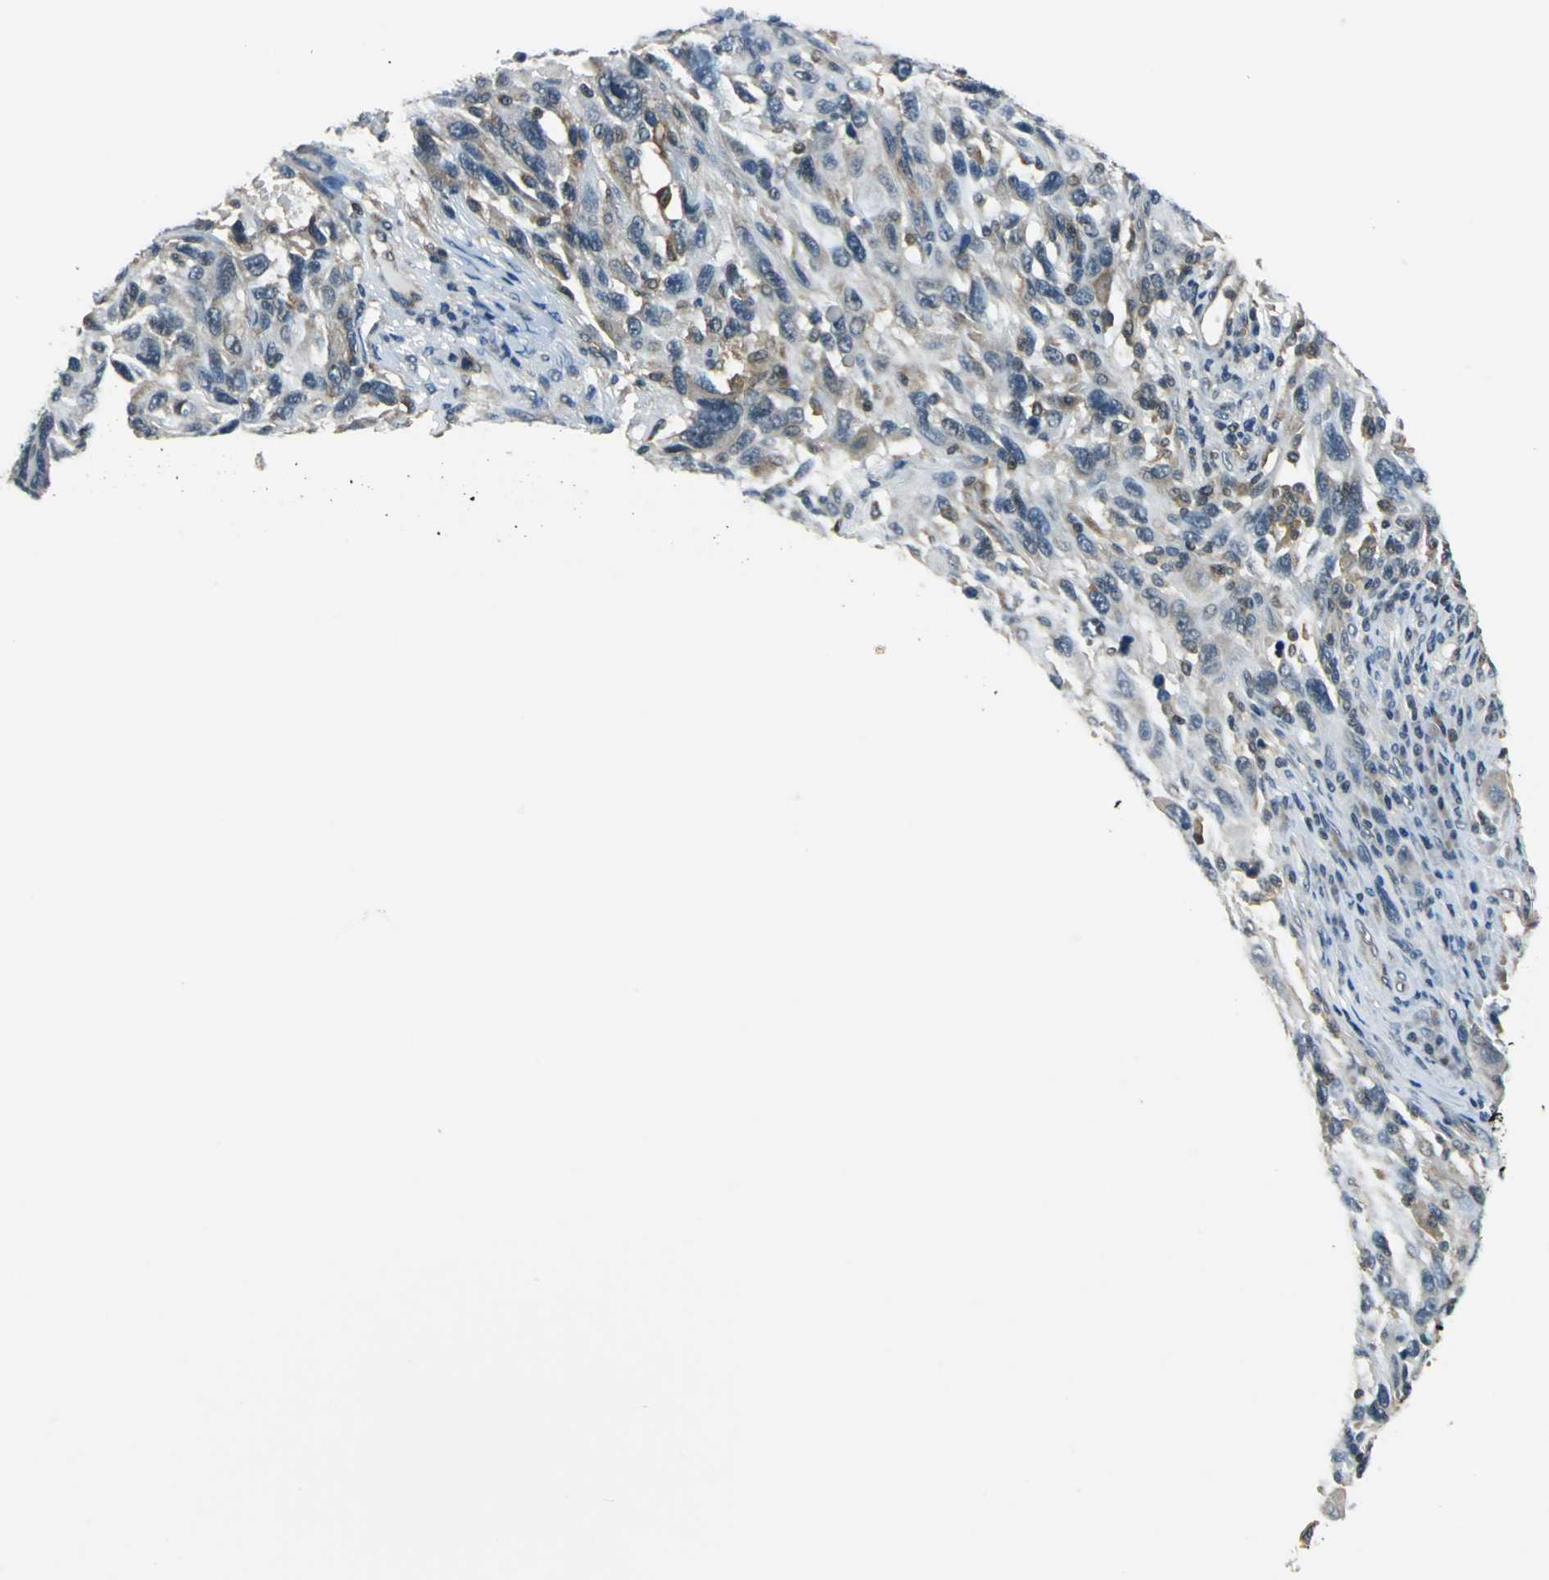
{"staining": {"intensity": "weak", "quantity": "<25%", "location": "cytoplasmic/membranous,nuclear"}, "tissue": "melanoma", "cell_type": "Tumor cells", "image_type": "cancer", "snomed": [{"axis": "morphology", "description": "Malignant melanoma, NOS"}, {"axis": "topography", "description": "Skin"}], "caption": "Tumor cells are negative for brown protein staining in melanoma.", "gene": "ARPC3", "patient": {"sex": "male", "age": 53}}